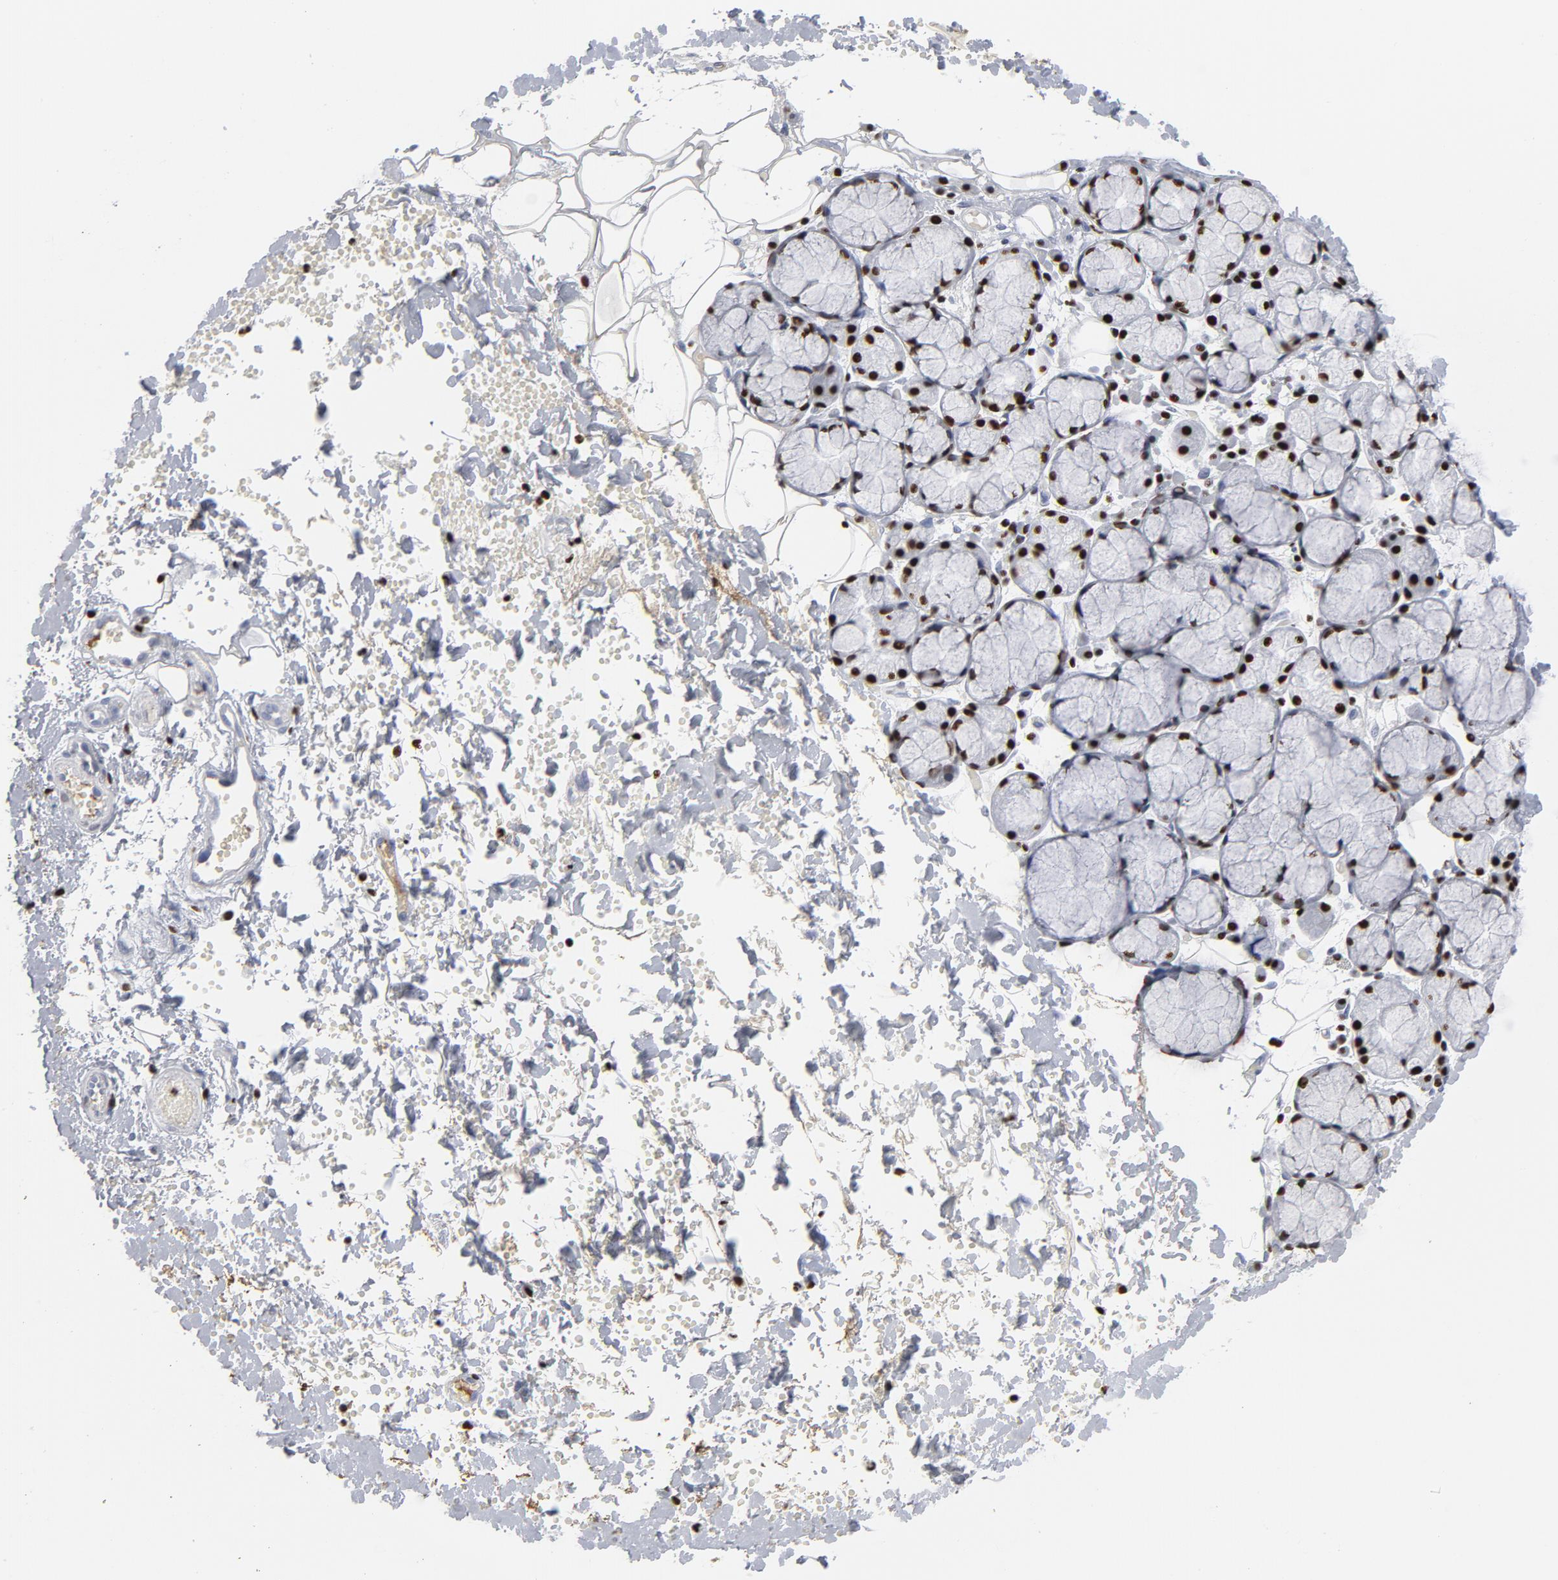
{"staining": {"intensity": "strong", "quantity": ">75%", "location": "nuclear"}, "tissue": "salivary gland", "cell_type": "Glandular cells", "image_type": "normal", "snomed": [{"axis": "morphology", "description": "Normal tissue, NOS"}, {"axis": "topography", "description": "Skeletal muscle"}, {"axis": "topography", "description": "Oral tissue"}, {"axis": "topography", "description": "Salivary gland"}, {"axis": "topography", "description": "Peripheral nerve tissue"}], "caption": "Human salivary gland stained with a brown dye reveals strong nuclear positive expression in approximately >75% of glandular cells.", "gene": "SMARCC2", "patient": {"sex": "male", "age": 54}}